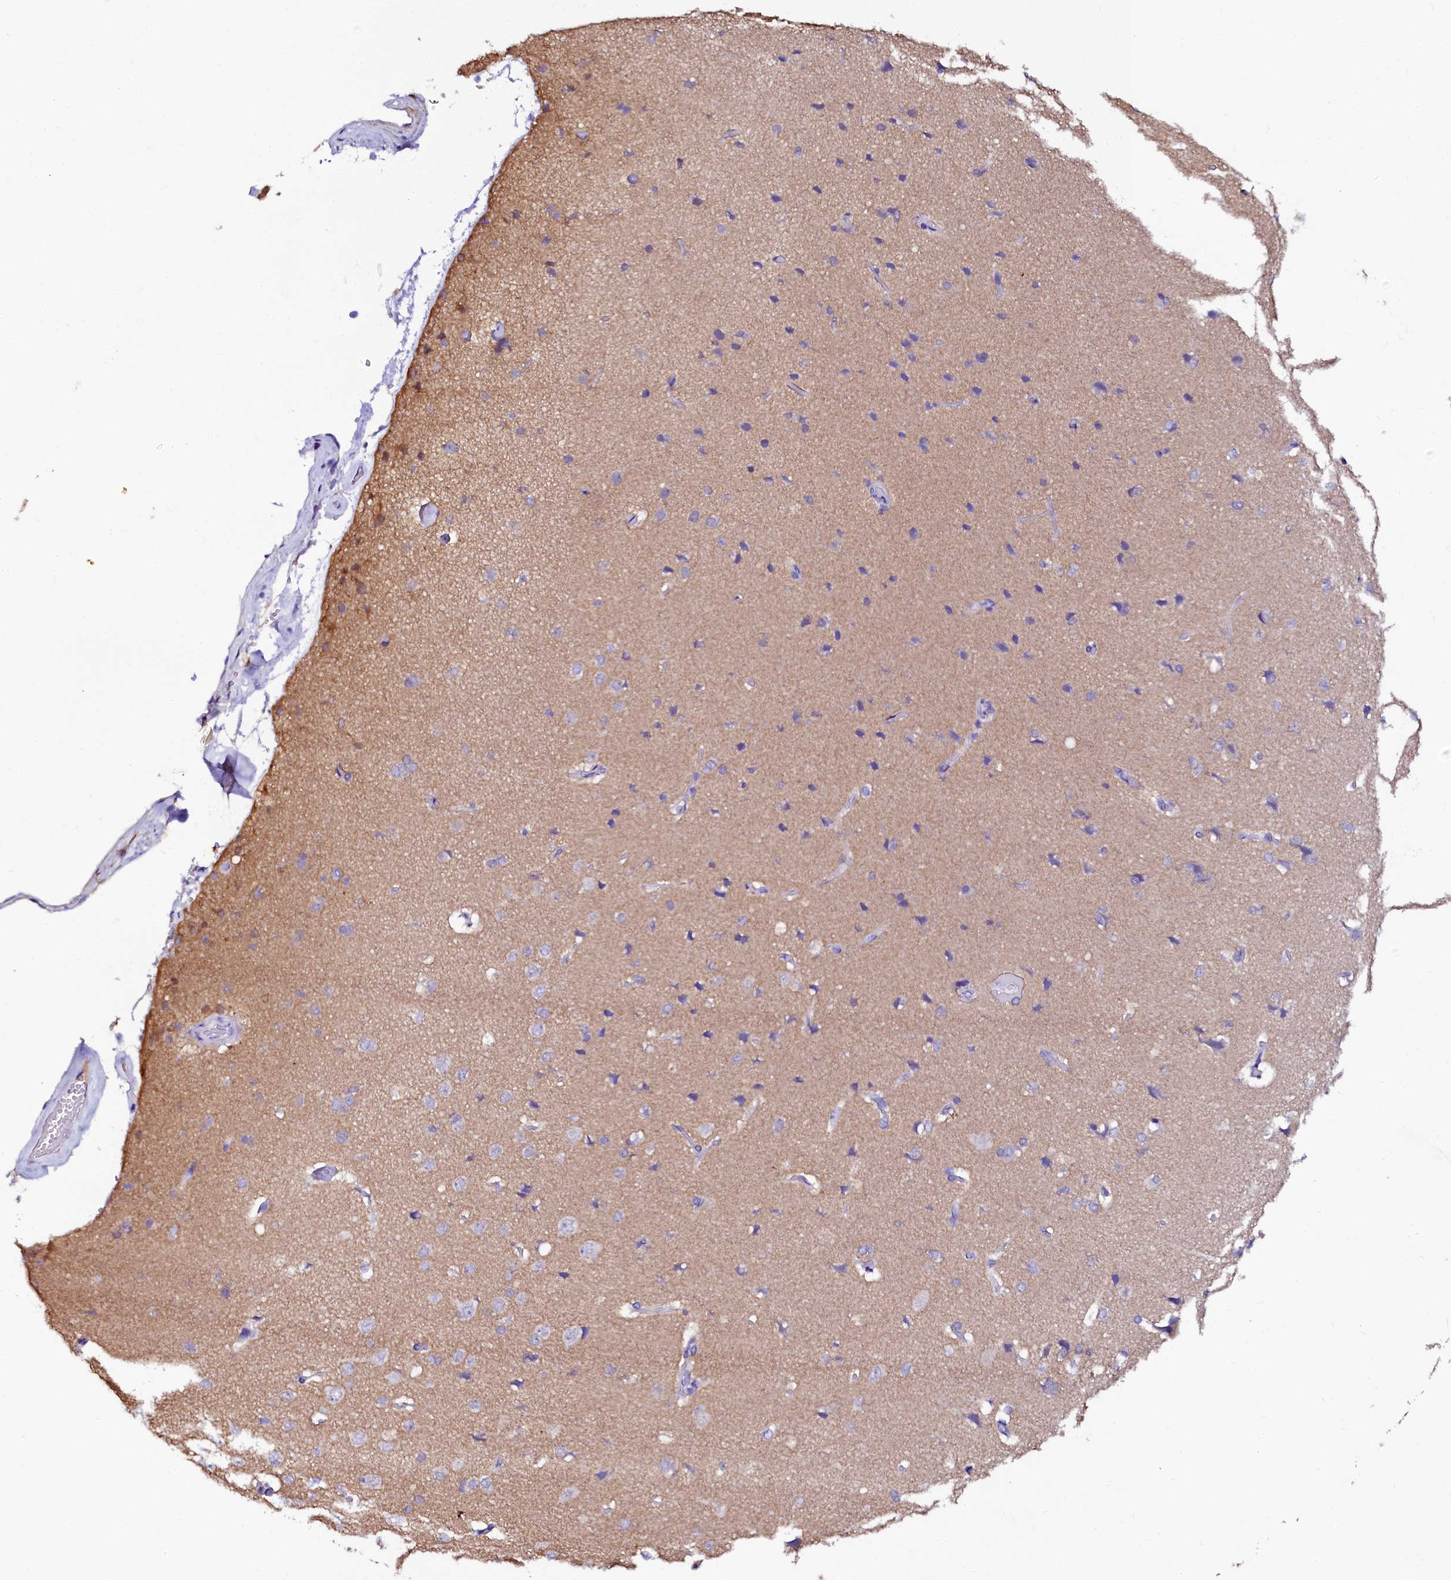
{"staining": {"intensity": "negative", "quantity": "none", "location": "none"}, "tissue": "cerebral cortex", "cell_type": "Endothelial cells", "image_type": "normal", "snomed": [{"axis": "morphology", "description": "Normal tissue, NOS"}, {"axis": "topography", "description": "Cerebral cortex"}], "caption": "The image shows no significant expression in endothelial cells of cerebral cortex. Brightfield microscopy of immunohistochemistry (IHC) stained with DAB (3,3'-diaminobenzidine) (brown) and hematoxylin (blue), captured at high magnification.", "gene": "SORD", "patient": {"sex": "male", "age": 62}}